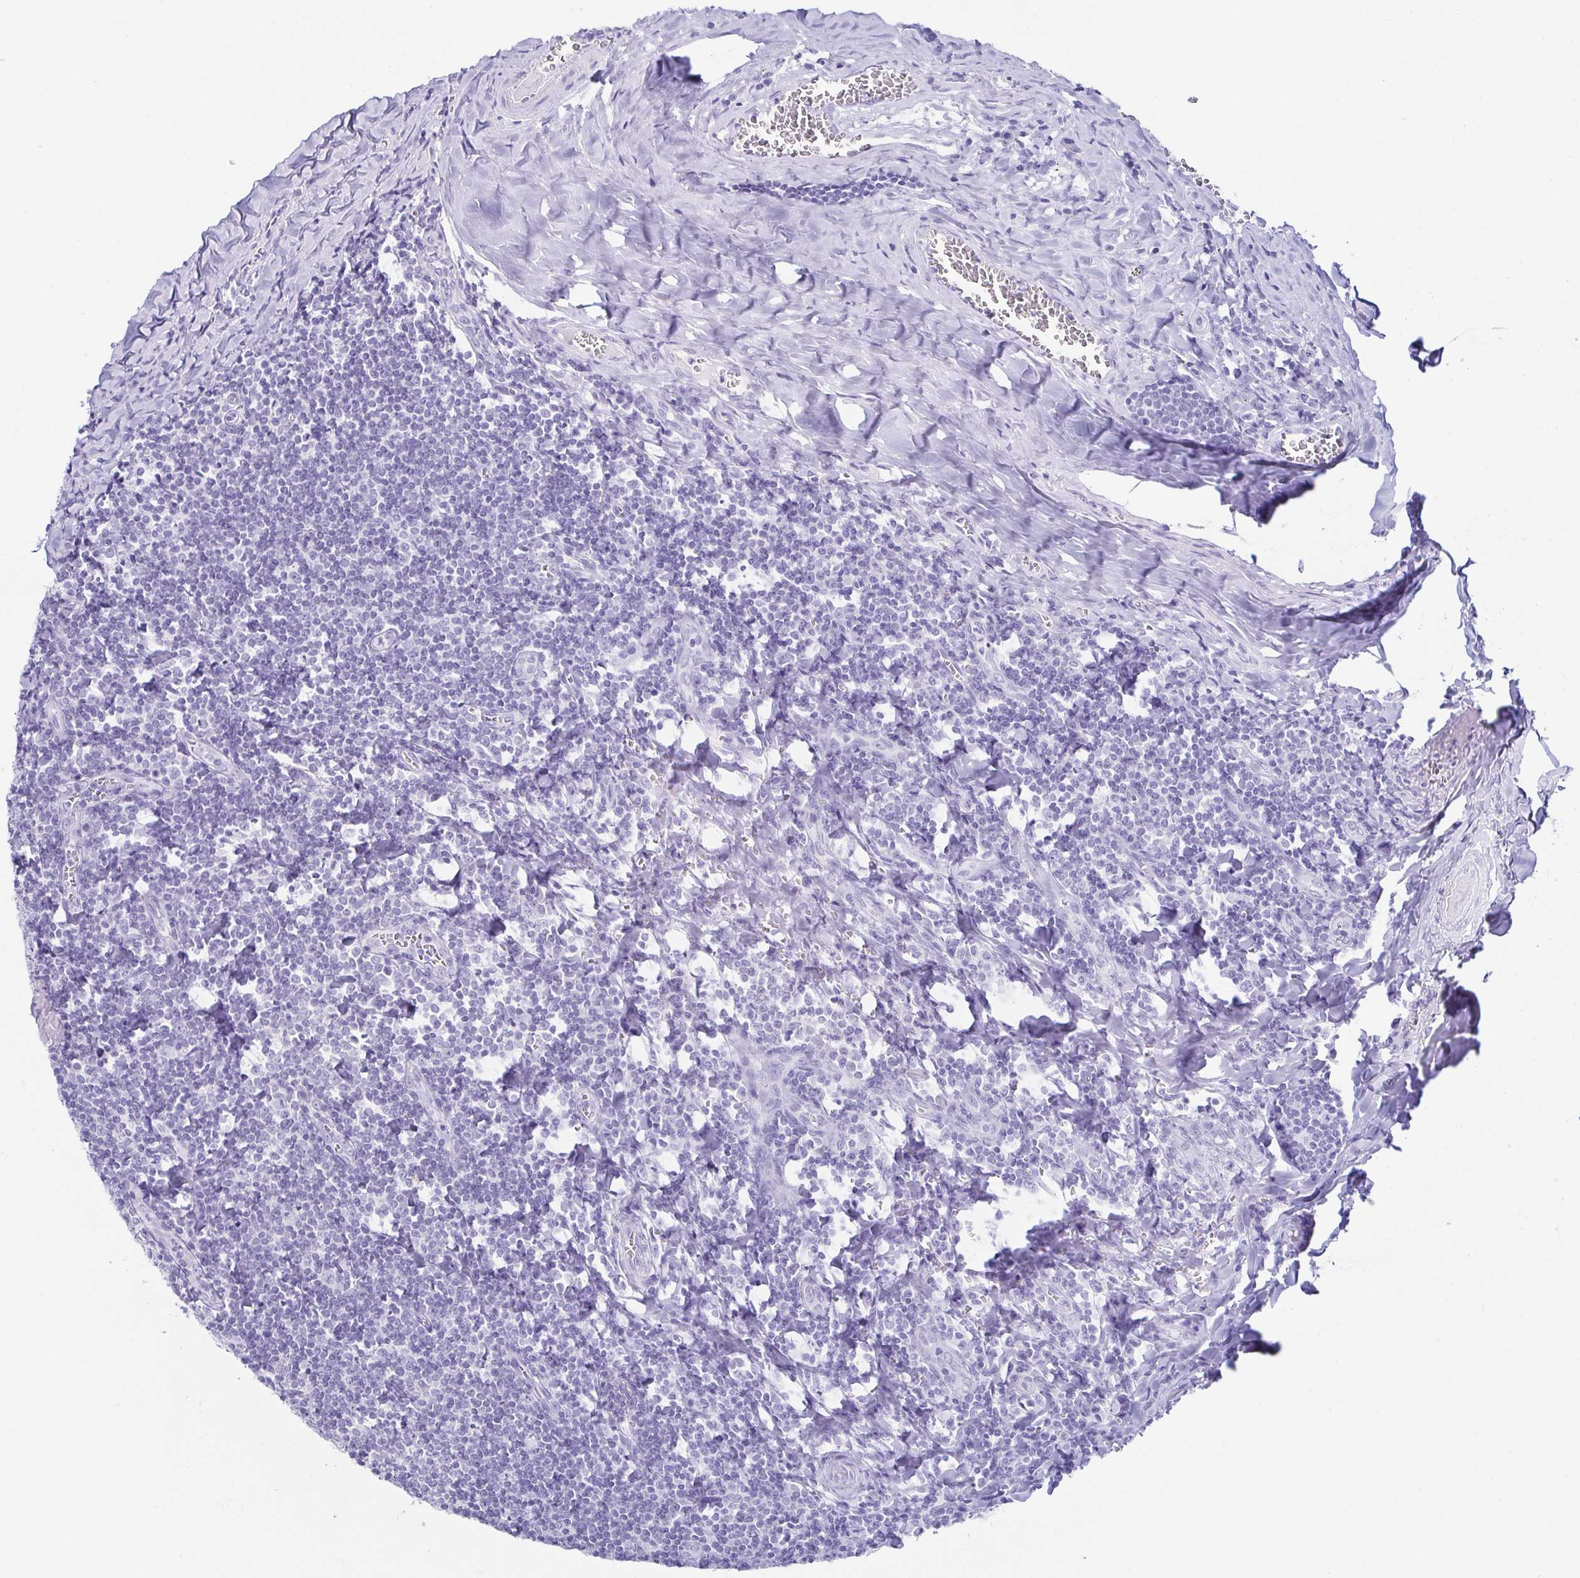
{"staining": {"intensity": "negative", "quantity": "none", "location": "none"}, "tissue": "tonsil", "cell_type": "Germinal center cells", "image_type": "normal", "snomed": [{"axis": "morphology", "description": "Normal tissue, NOS"}, {"axis": "morphology", "description": "Inflammation, NOS"}, {"axis": "topography", "description": "Tonsil"}], "caption": "Immunohistochemical staining of benign human tonsil demonstrates no significant staining in germinal center cells.", "gene": "CD164L2", "patient": {"sex": "female", "age": 31}}